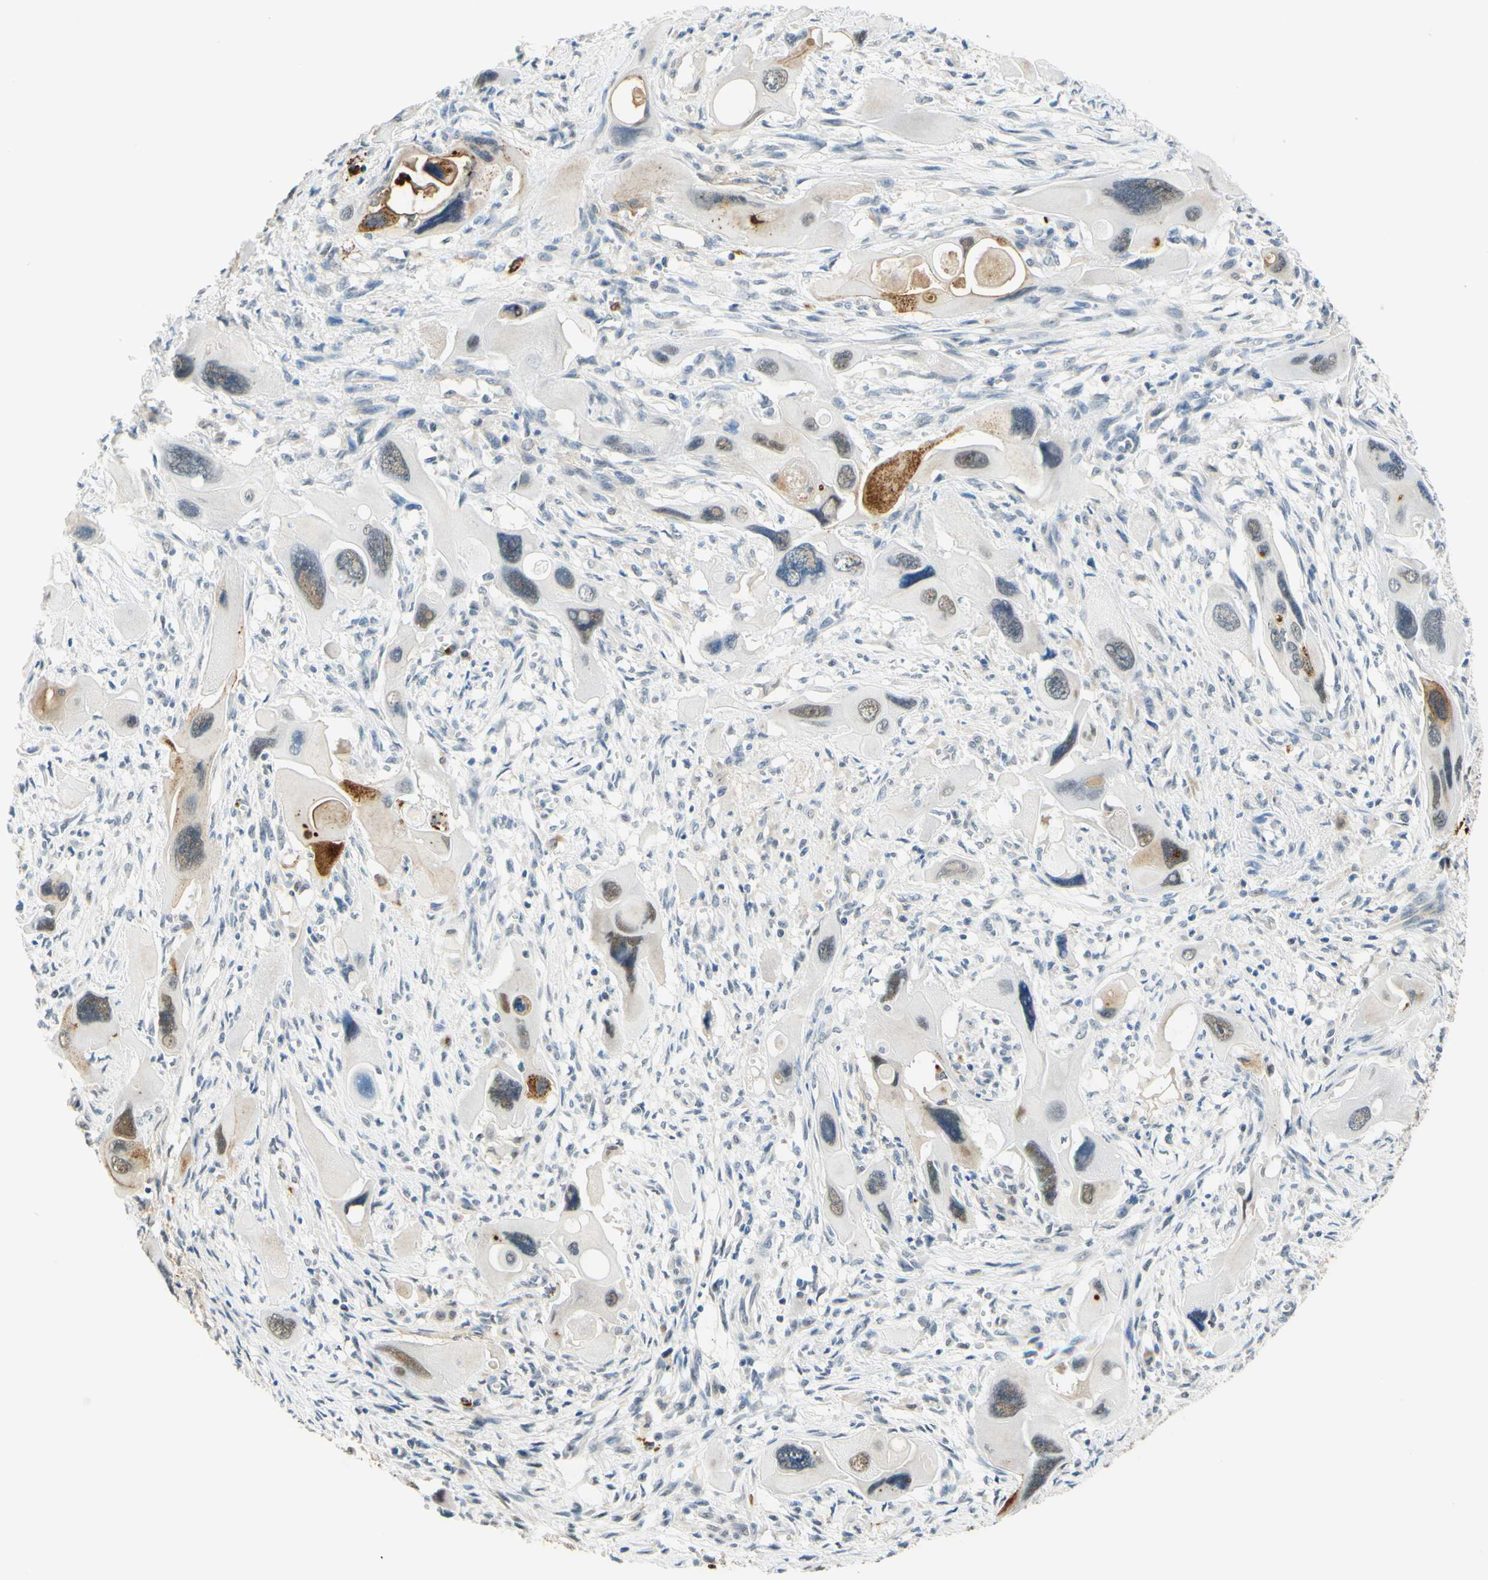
{"staining": {"intensity": "moderate", "quantity": "<25%", "location": "cytoplasmic/membranous"}, "tissue": "pancreatic cancer", "cell_type": "Tumor cells", "image_type": "cancer", "snomed": [{"axis": "morphology", "description": "Adenocarcinoma, NOS"}, {"axis": "topography", "description": "Pancreas"}], "caption": "This image shows pancreatic adenocarcinoma stained with immunohistochemistry (IHC) to label a protein in brown. The cytoplasmic/membranous of tumor cells show moderate positivity for the protein. Nuclei are counter-stained blue.", "gene": "TREM2", "patient": {"sex": "male", "age": 73}}